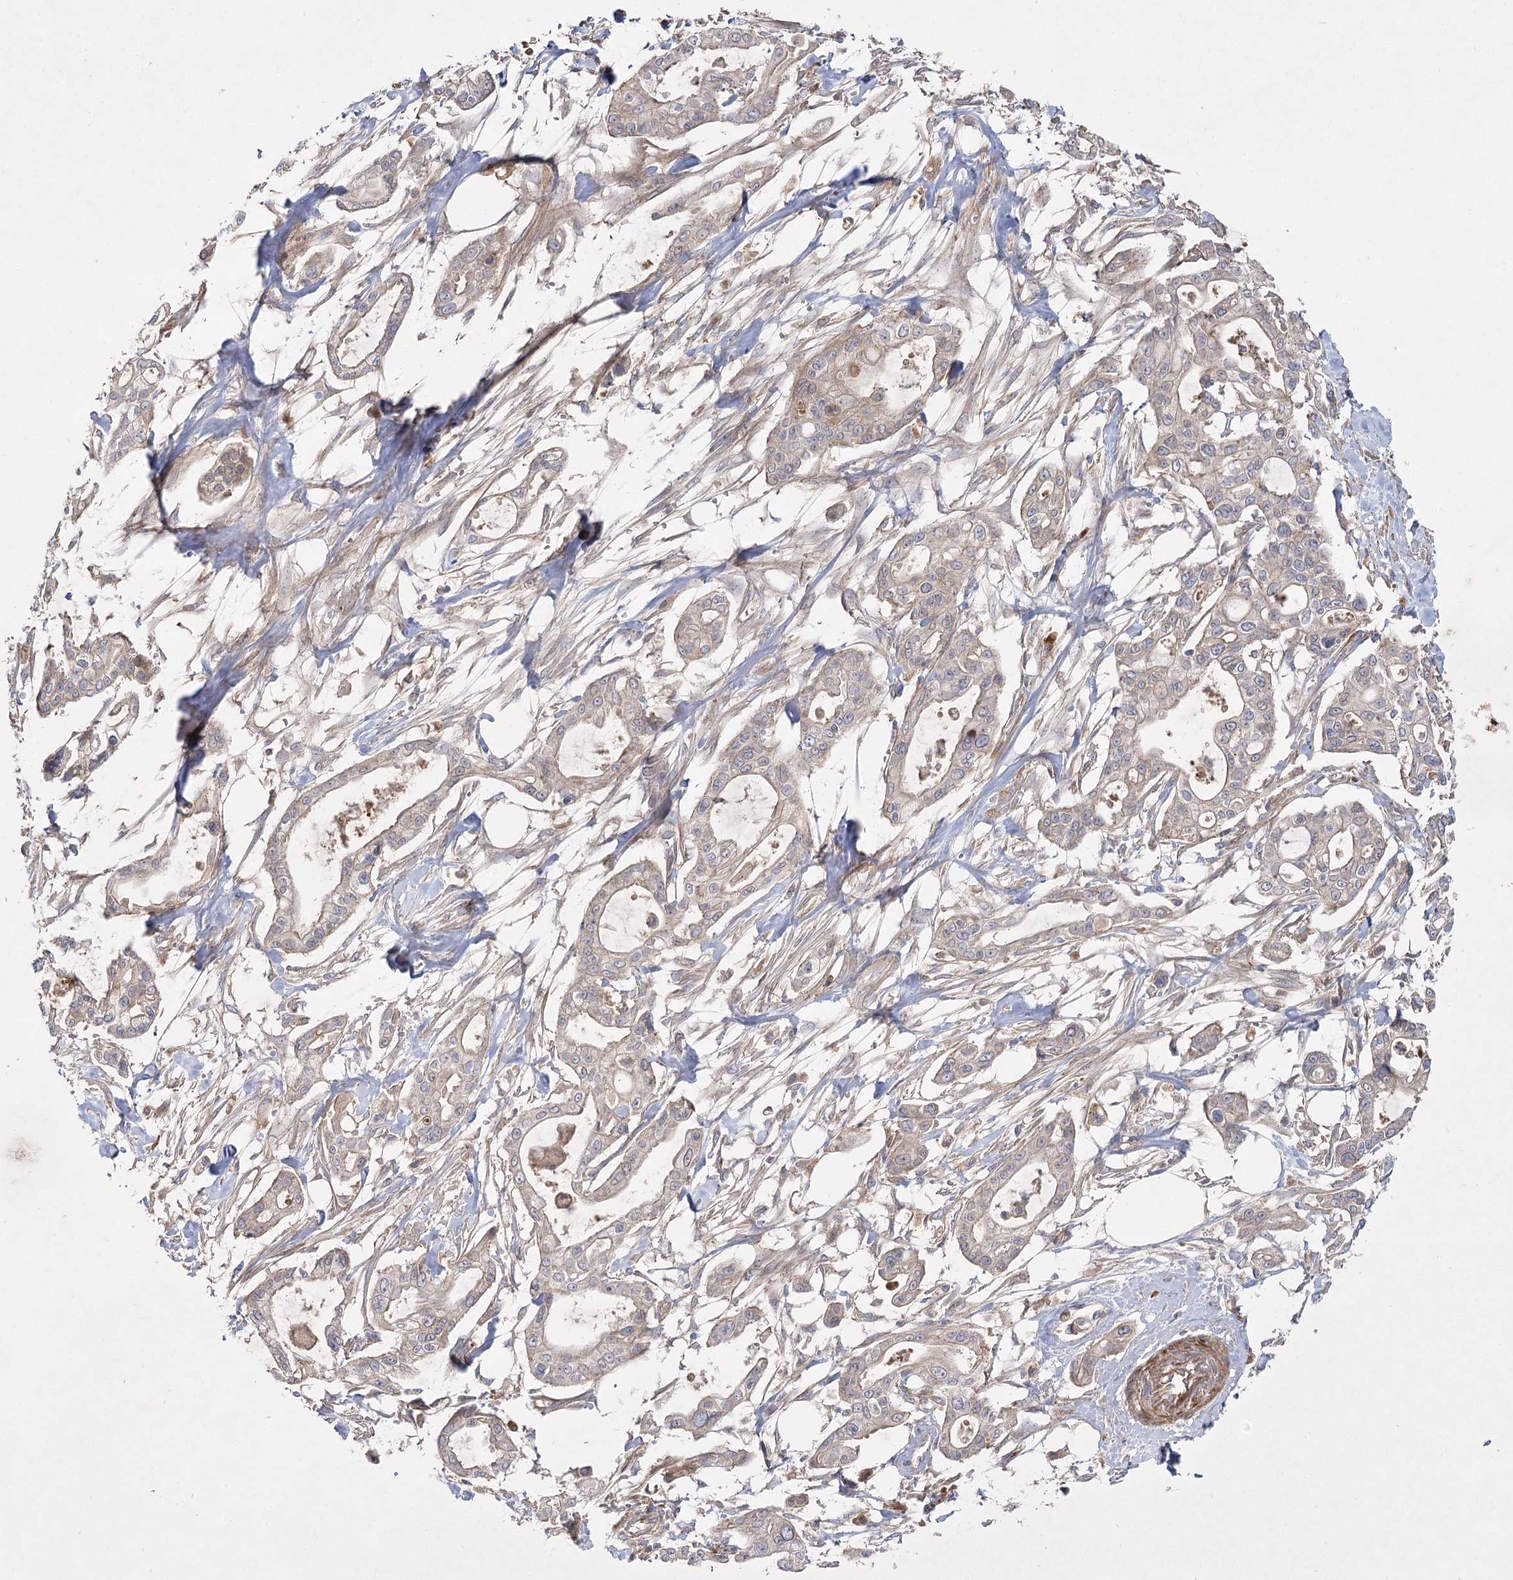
{"staining": {"intensity": "weak", "quantity": ">75%", "location": "cytoplasmic/membranous"}, "tissue": "pancreatic cancer", "cell_type": "Tumor cells", "image_type": "cancer", "snomed": [{"axis": "morphology", "description": "Adenocarcinoma, NOS"}, {"axis": "topography", "description": "Pancreas"}], "caption": "Tumor cells demonstrate low levels of weak cytoplasmic/membranous positivity in approximately >75% of cells in human pancreatic cancer.", "gene": "KIAA0825", "patient": {"sex": "male", "age": 68}}